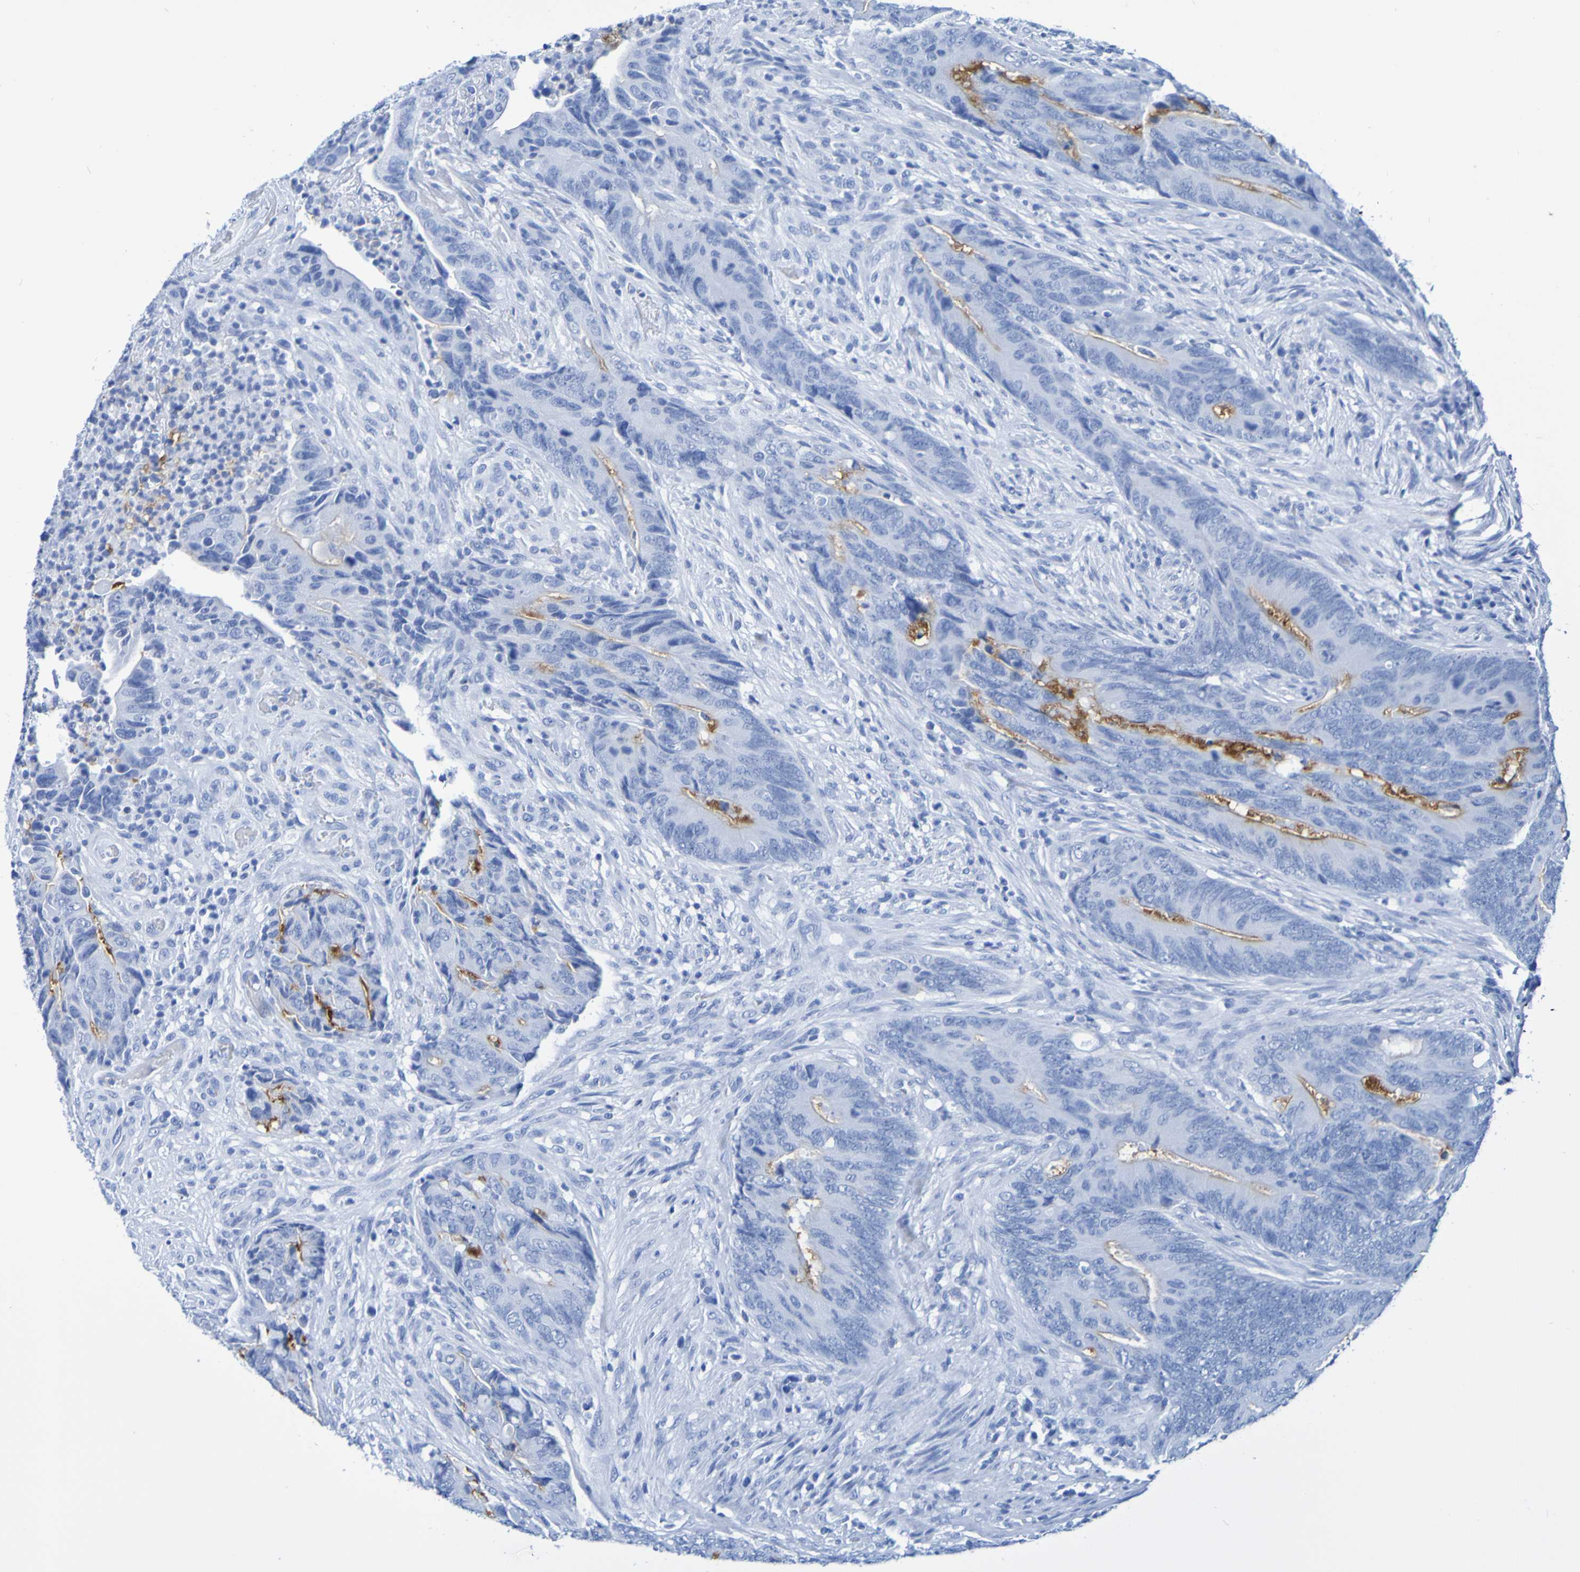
{"staining": {"intensity": "negative", "quantity": "none", "location": "none"}, "tissue": "colorectal cancer", "cell_type": "Tumor cells", "image_type": "cancer", "snomed": [{"axis": "morphology", "description": "Normal tissue, NOS"}, {"axis": "morphology", "description": "Adenocarcinoma, NOS"}, {"axis": "topography", "description": "Colon"}], "caption": "The image exhibits no staining of tumor cells in colorectal adenocarcinoma.", "gene": "DPEP1", "patient": {"sex": "male", "age": 56}}